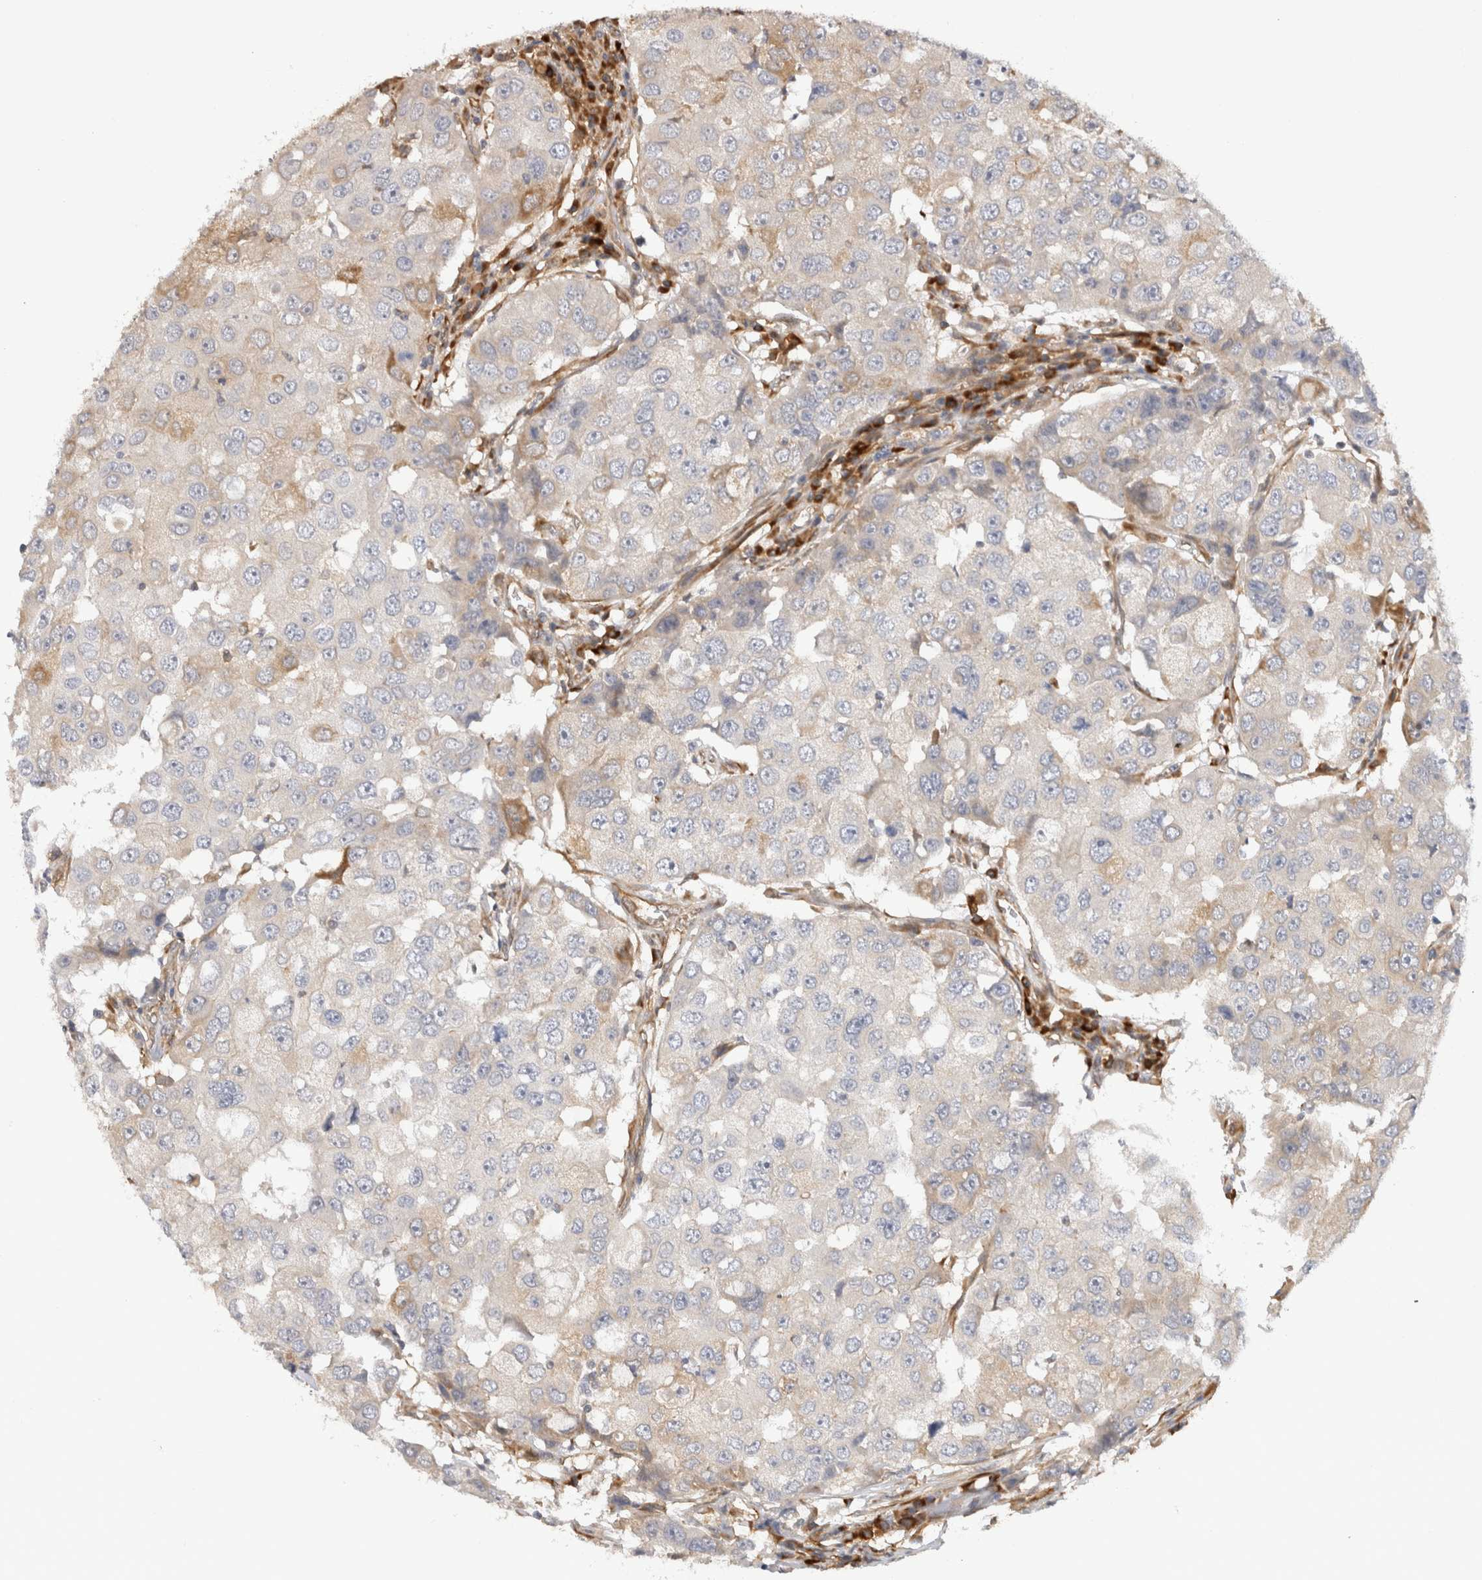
{"staining": {"intensity": "weak", "quantity": "<25%", "location": "cytoplasmic/membranous"}, "tissue": "breast cancer", "cell_type": "Tumor cells", "image_type": "cancer", "snomed": [{"axis": "morphology", "description": "Duct carcinoma"}, {"axis": "topography", "description": "Breast"}], "caption": "High magnification brightfield microscopy of invasive ductal carcinoma (breast) stained with DAB (3,3'-diaminobenzidine) (brown) and counterstained with hematoxylin (blue): tumor cells show no significant expression.", "gene": "APOL2", "patient": {"sex": "female", "age": 27}}